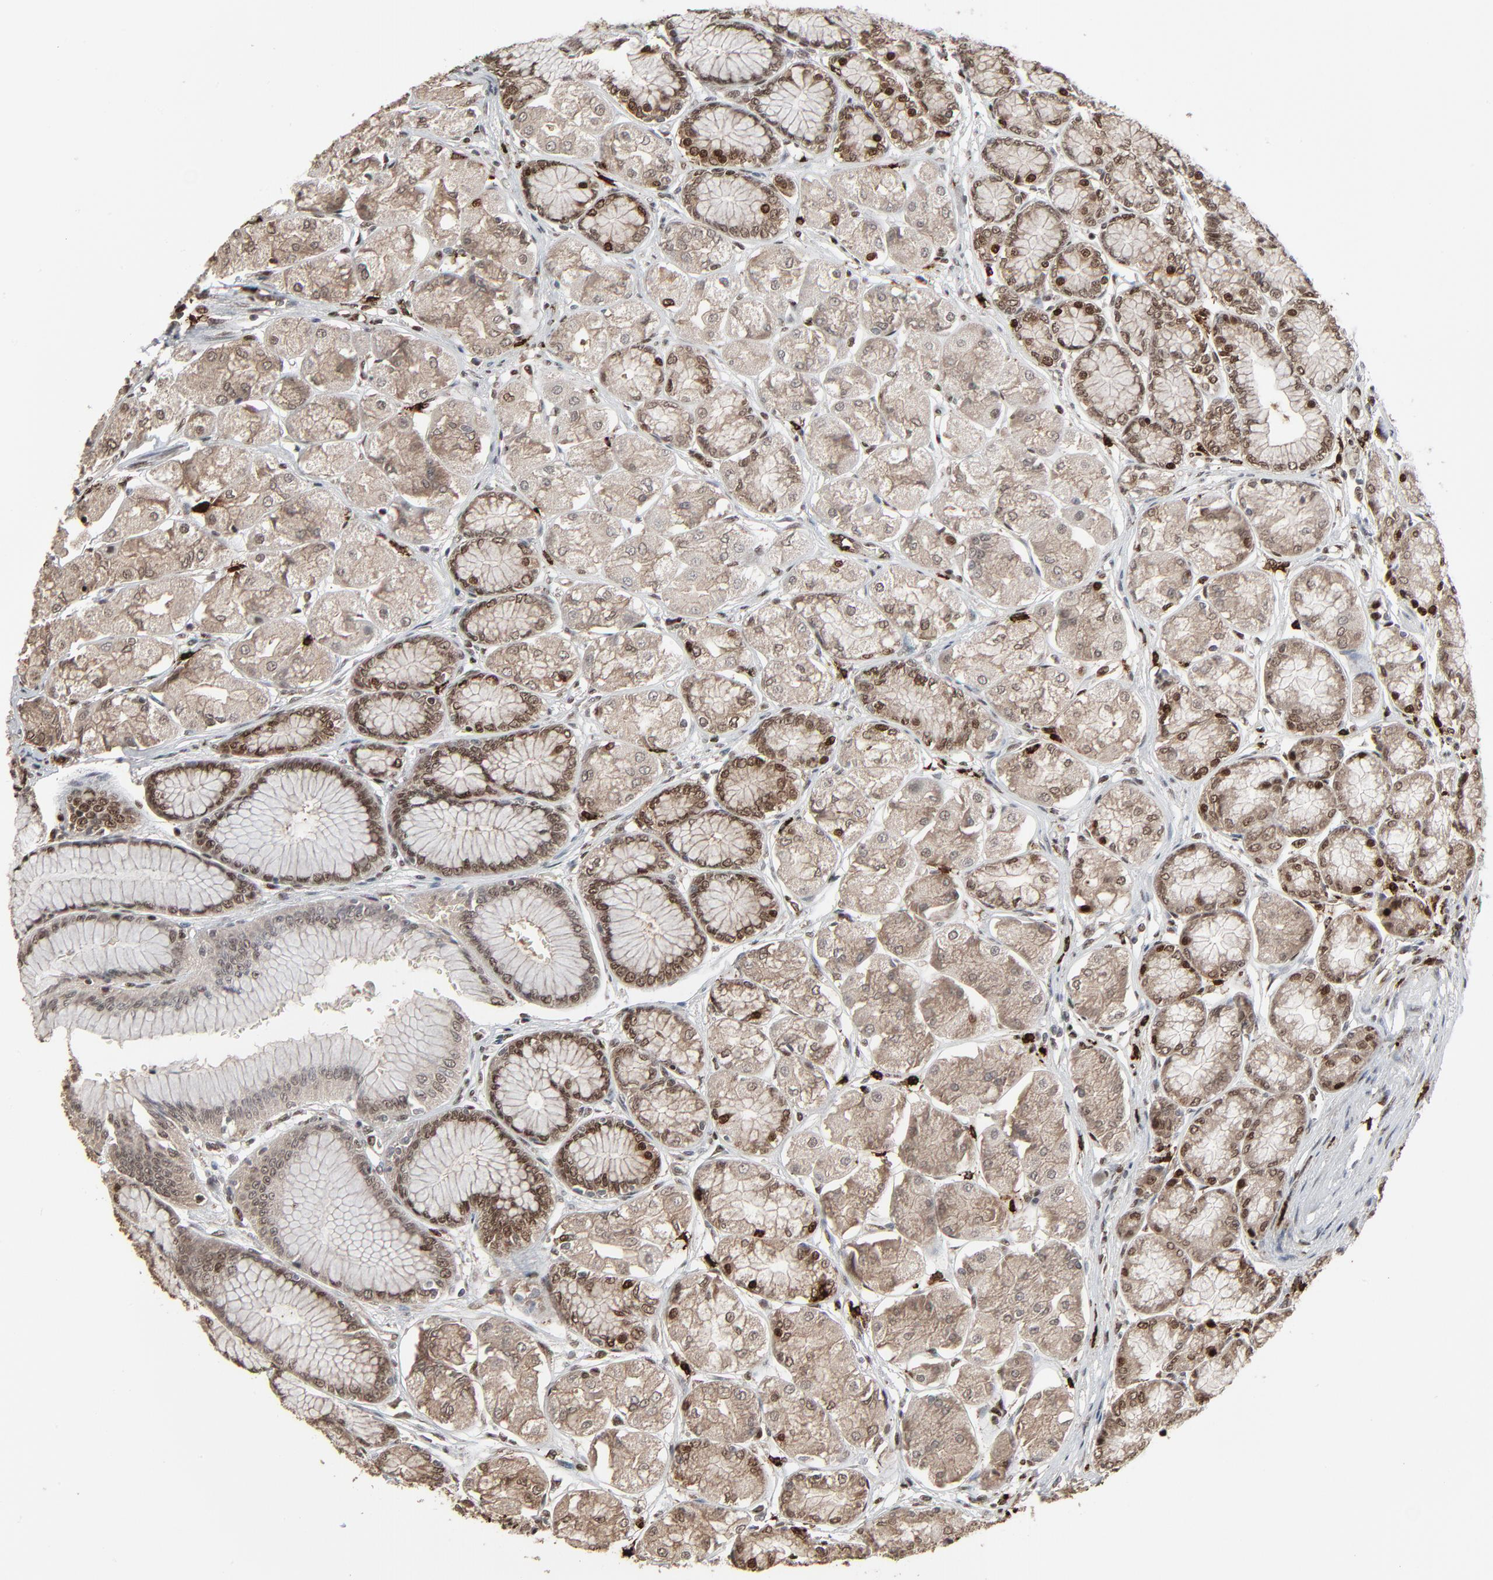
{"staining": {"intensity": "moderate", "quantity": ">75%", "location": "cytoplasmic/membranous,nuclear"}, "tissue": "stomach", "cell_type": "Glandular cells", "image_type": "normal", "snomed": [{"axis": "morphology", "description": "Normal tissue, NOS"}, {"axis": "morphology", "description": "Adenocarcinoma, NOS"}, {"axis": "topography", "description": "Stomach"}, {"axis": "topography", "description": "Stomach, lower"}], "caption": "Moderate cytoplasmic/membranous,nuclear protein expression is appreciated in approximately >75% of glandular cells in stomach. The protein of interest is shown in brown color, while the nuclei are stained blue.", "gene": "MEIS2", "patient": {"sex": "female", "age": 65}}